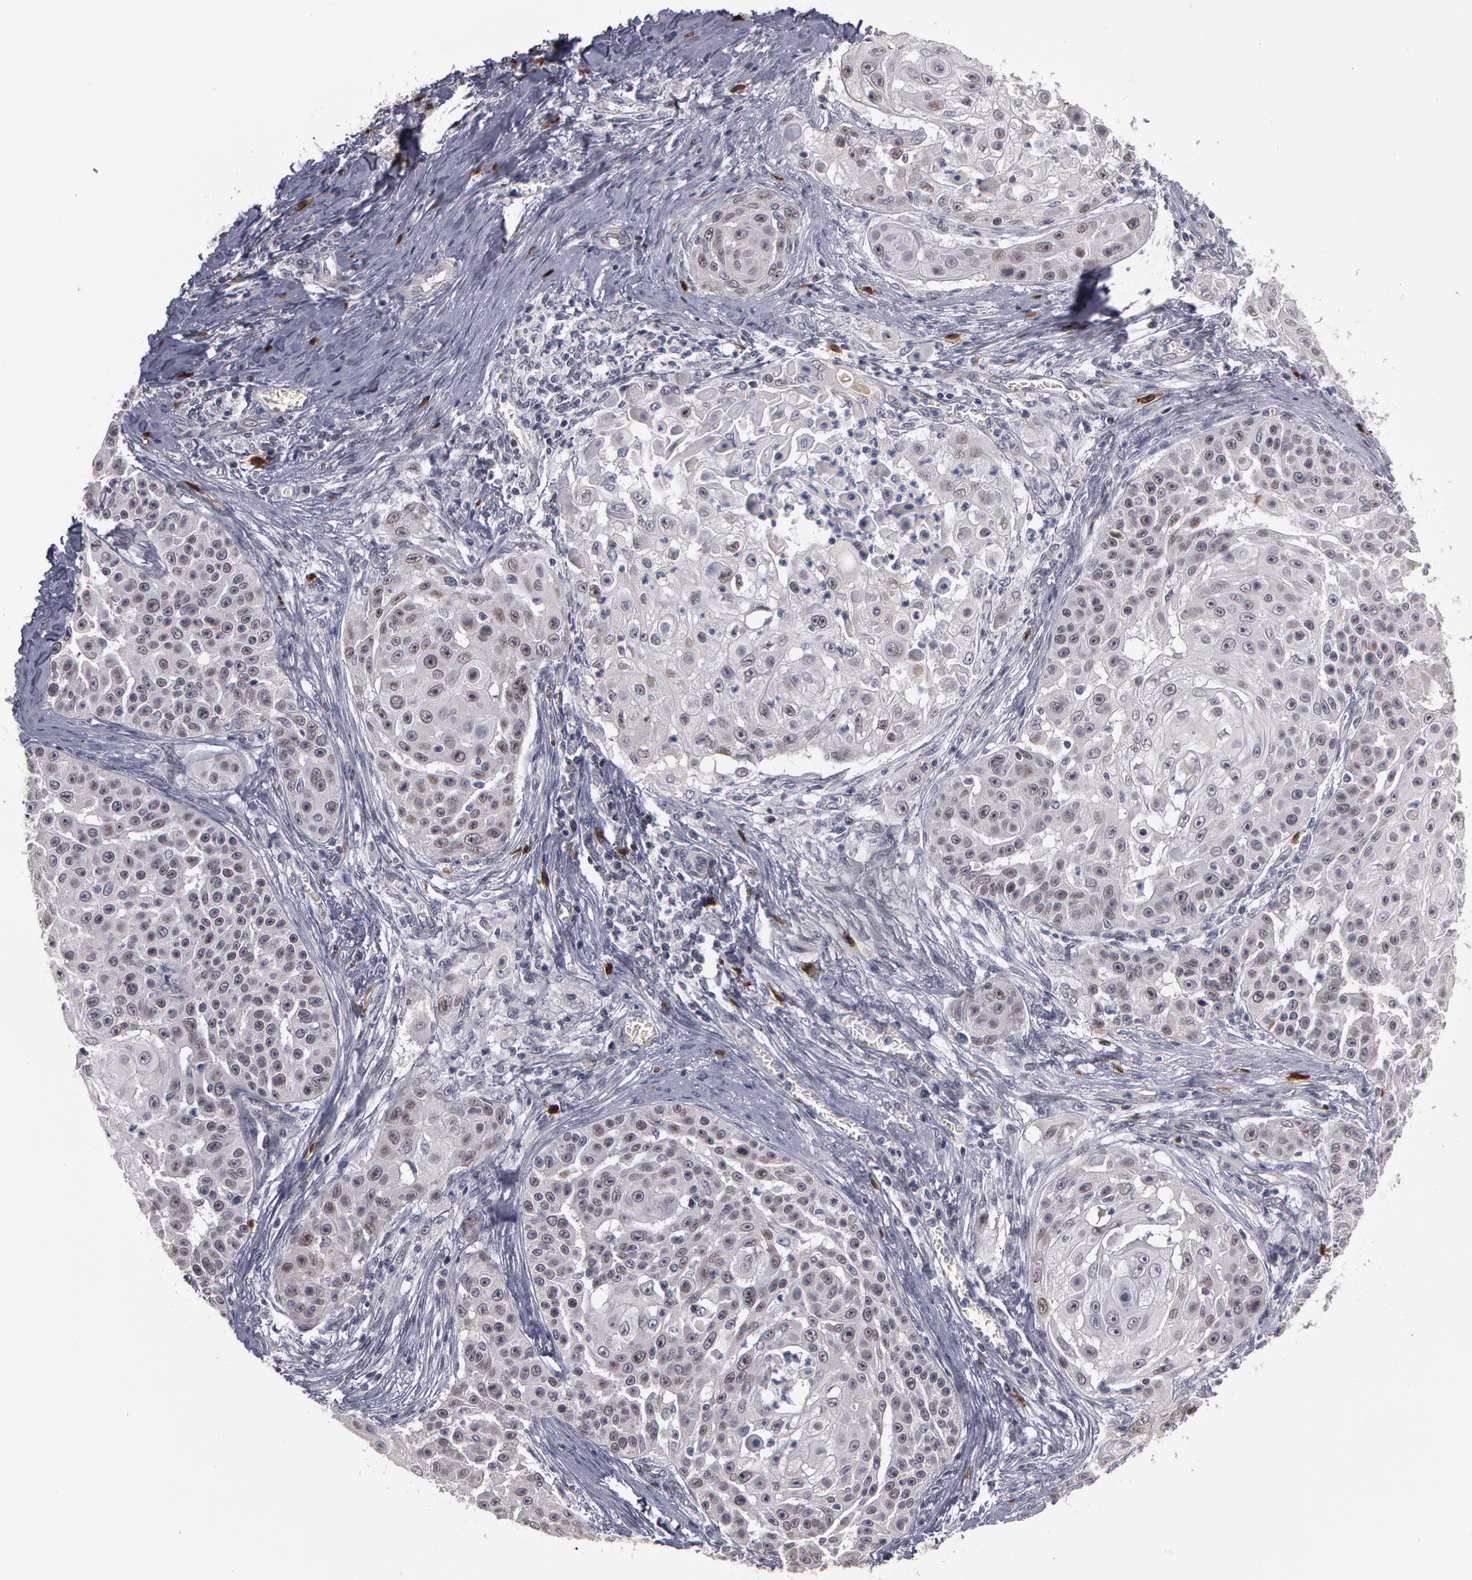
{"staining": {"intensity": "negative", "quantity": "none", "location": "none"}, "tissue": "skin cancer", "cell_type": "Tumor cells", "image_type": "cancer", "snomed": [{"axis": "morphology", "description": "Squamous cell carcinoma, NOS"}, {"axis": "topography", "description": "Skin"}], "caption": "Immunohistochemical staining of skin squamous cell carcinoma demonstrates no significant positivity in tumor cells. (DAB (3,3'-diaminobenzidine) immunohistochemistry (IHC) visualized using brightfield microscopy, high magnification).", "gene": "PRICKLE1", "patient": {"sex": "female", "age": 57}}